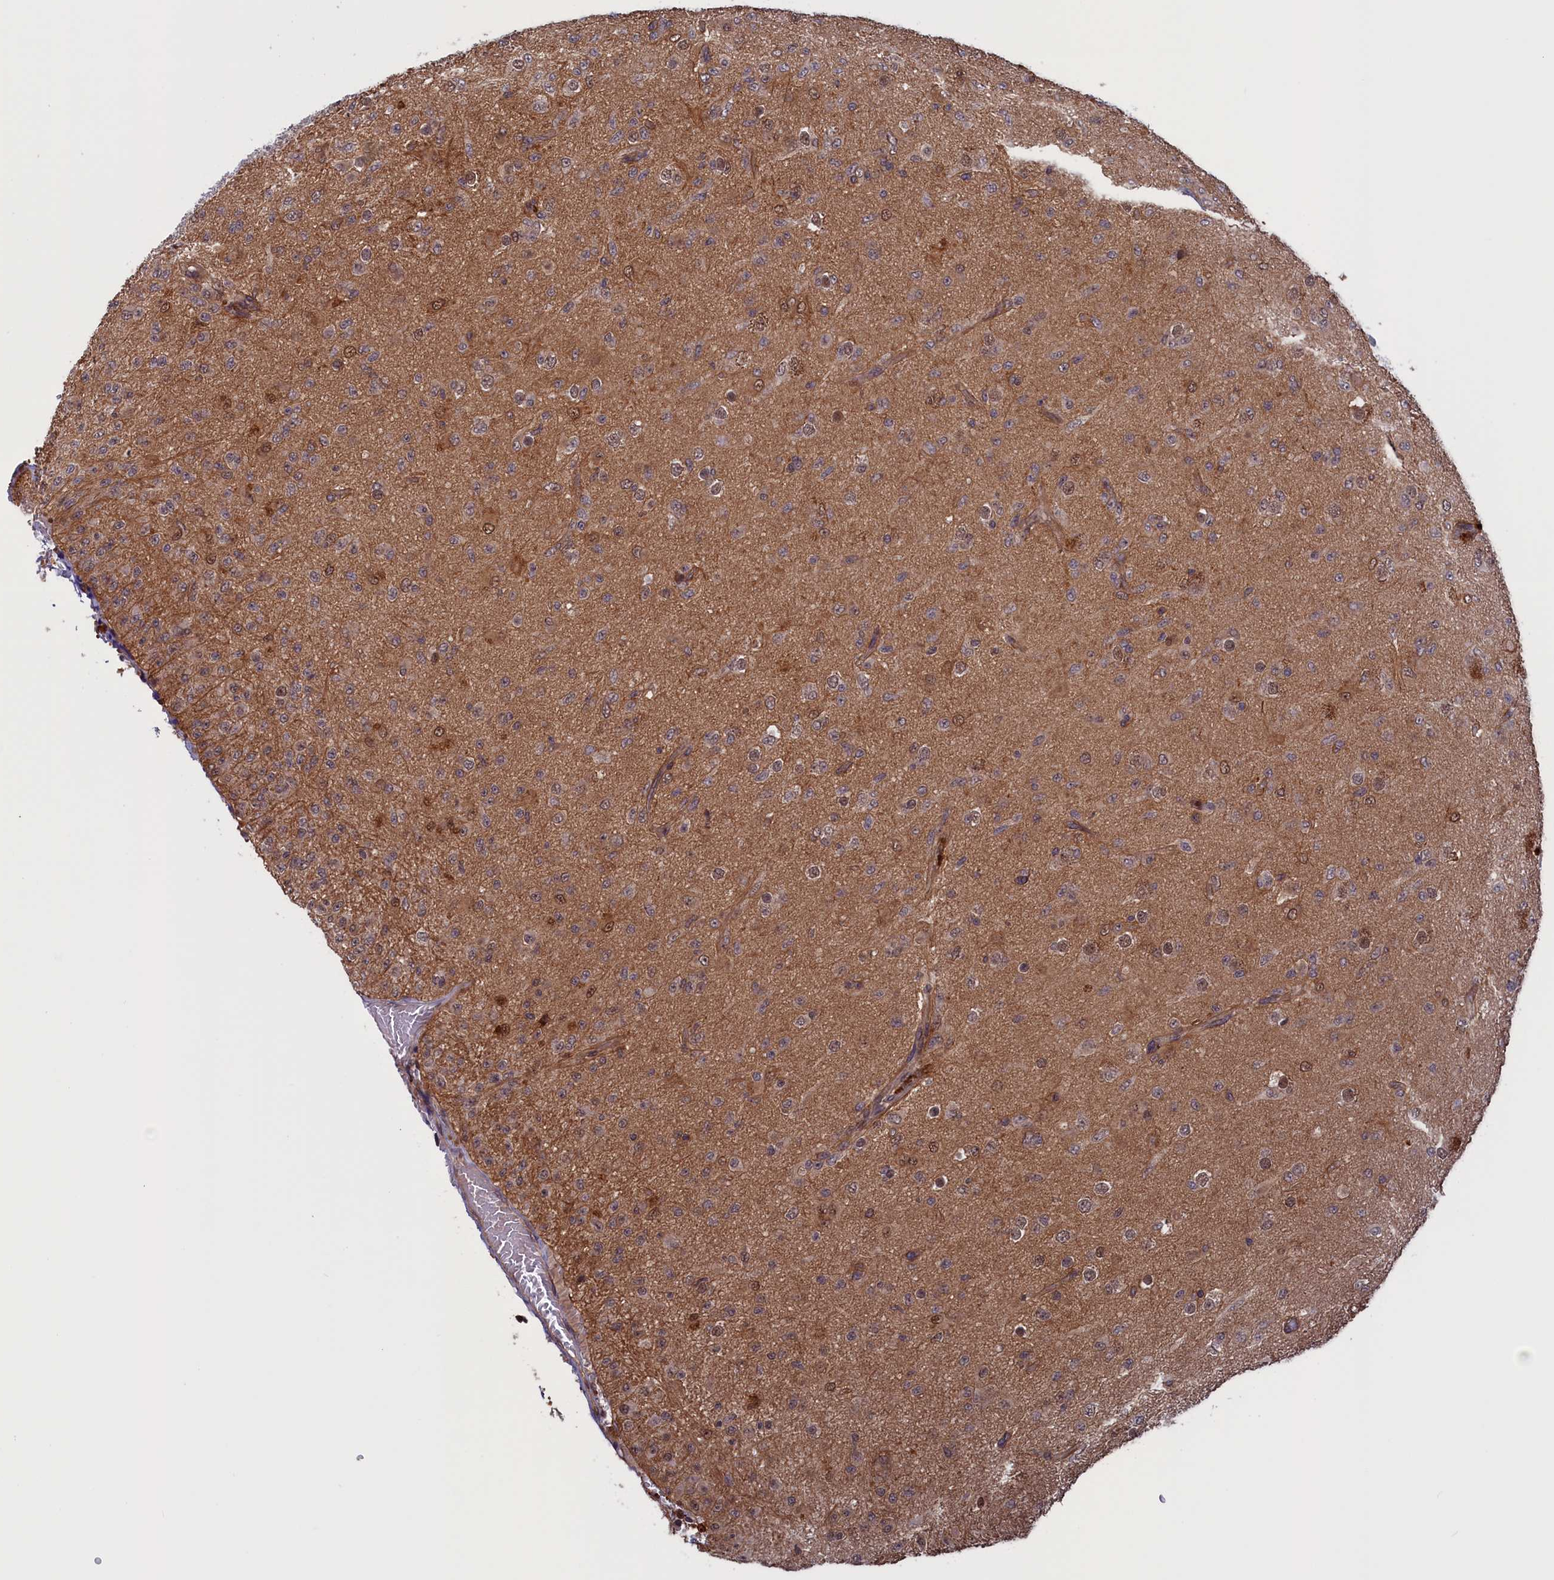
{"staining": {"intensity": "moderate", "quantity": "<25%", "location": "cytoplasmic/membranous,nuclear"}, "tissue": "glioma", "cell_type": "Tumor cells", "image_type": "cancer", "snomed": [{"axis": "morphology", "description": "Glioma, malignant, Low grade"}, {"axis": "topography", "description": "Brain"}], "caption": "Human glioma stained with a brown dye displays moderate cytoplasmic/membranous and nuclear positive staining in approximately <25% of tumor cells.", "gene": "PLP2", "patient": {"sex": "male", "age": 65}}